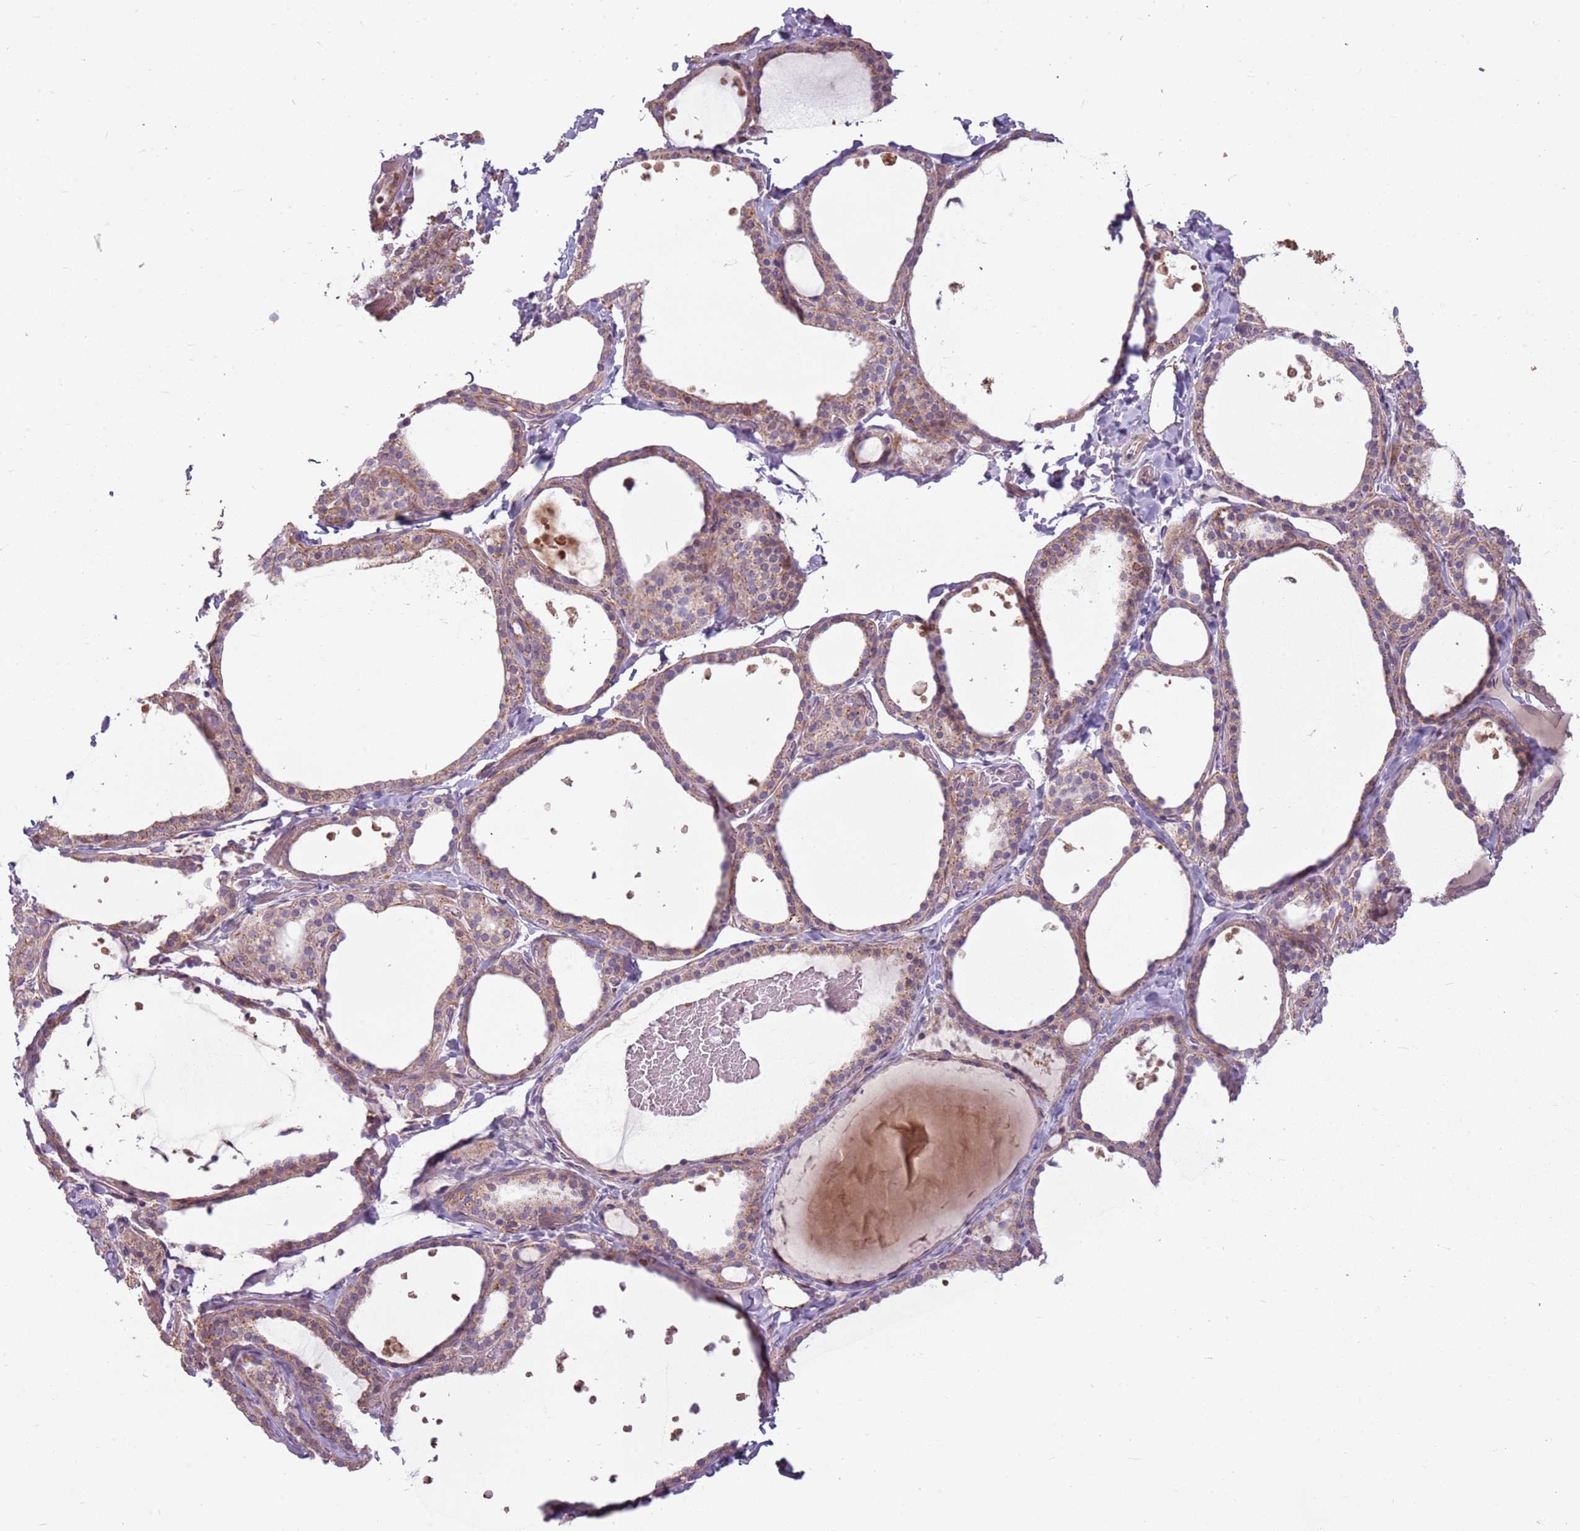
{"staining": {"intensity": "moderate", "quantity": ">75%", "location": "cytoplasmic/membranous"}, "tissue": "thyroid gland", "cell_type": "Glandular cells", "image_type": "normal", "snomed": [{"axis": "morphology", "description": "Normal tissue, NOS"}, {"axis": "topography", "description": "Thyroid gland"}], "caption": "Human thyroid gland stained with a brown dye displays moderate cytoplasmic/membranous positive staining in about >75% of glandular cells.", "gene": "ZNF530", "patient": {"sex": "female", "age": 44}}